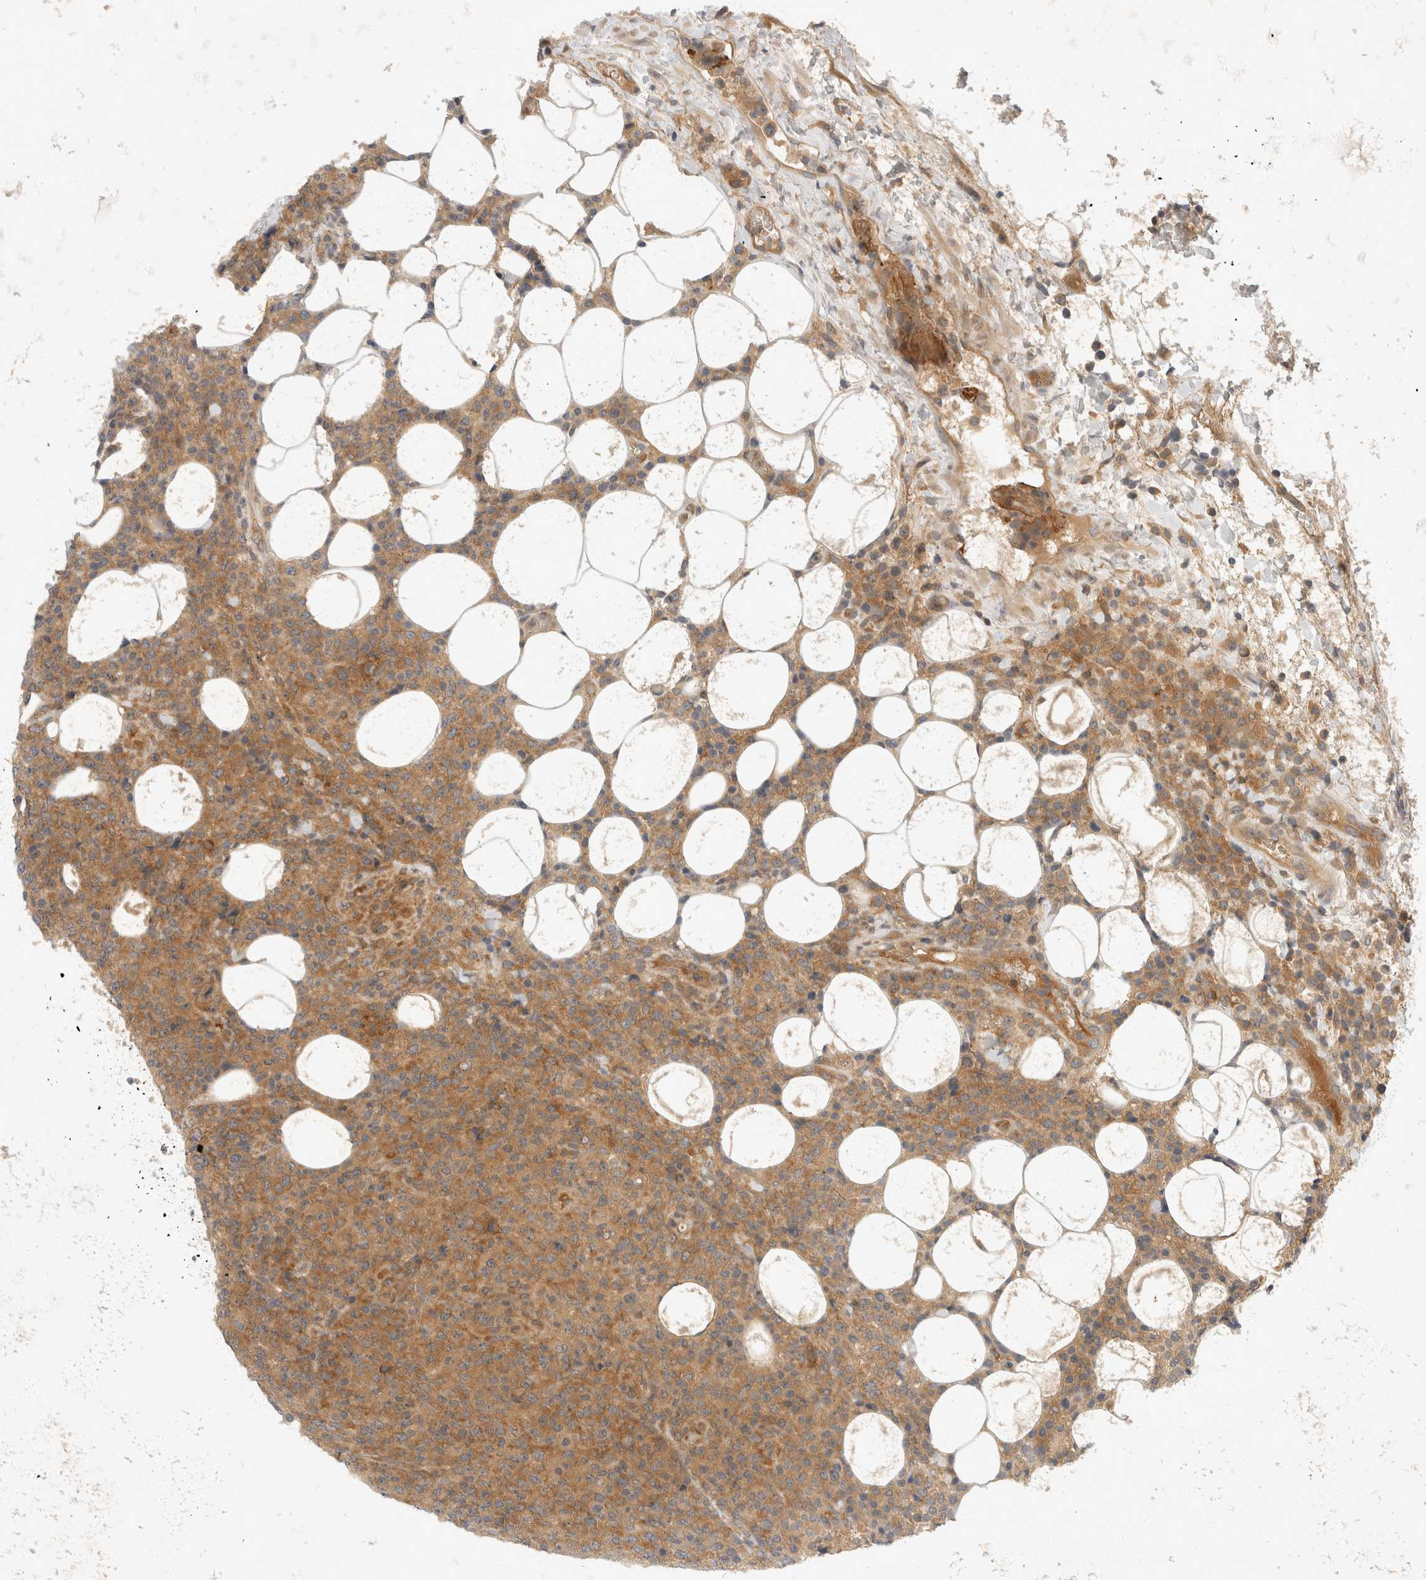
{"staining": {"intensity": "moderate", "quantity": ">75%", "location": "cytoplasmic/membranous"}, "tissue": "lymphoma", "cell_type": "Tumor cells", "image_type": "cancer", "snomed": [{"axis": "morphology", "description": "Malignant lymphoma, non-Hodgkin's type, High grade"}, {"axis": "topography", "description": "Lymph node"}], "caption": "The histopathology image reveals immunohistochemical staining of high-grade malignant lymphoma, non-Hodgkin's type. There is moderate cytoplasmic/membranous positivity is appreciated in about >75% of tumor cells.", "gene": "EIF4G3", "patient": {"sex": "male", "age": 13}}